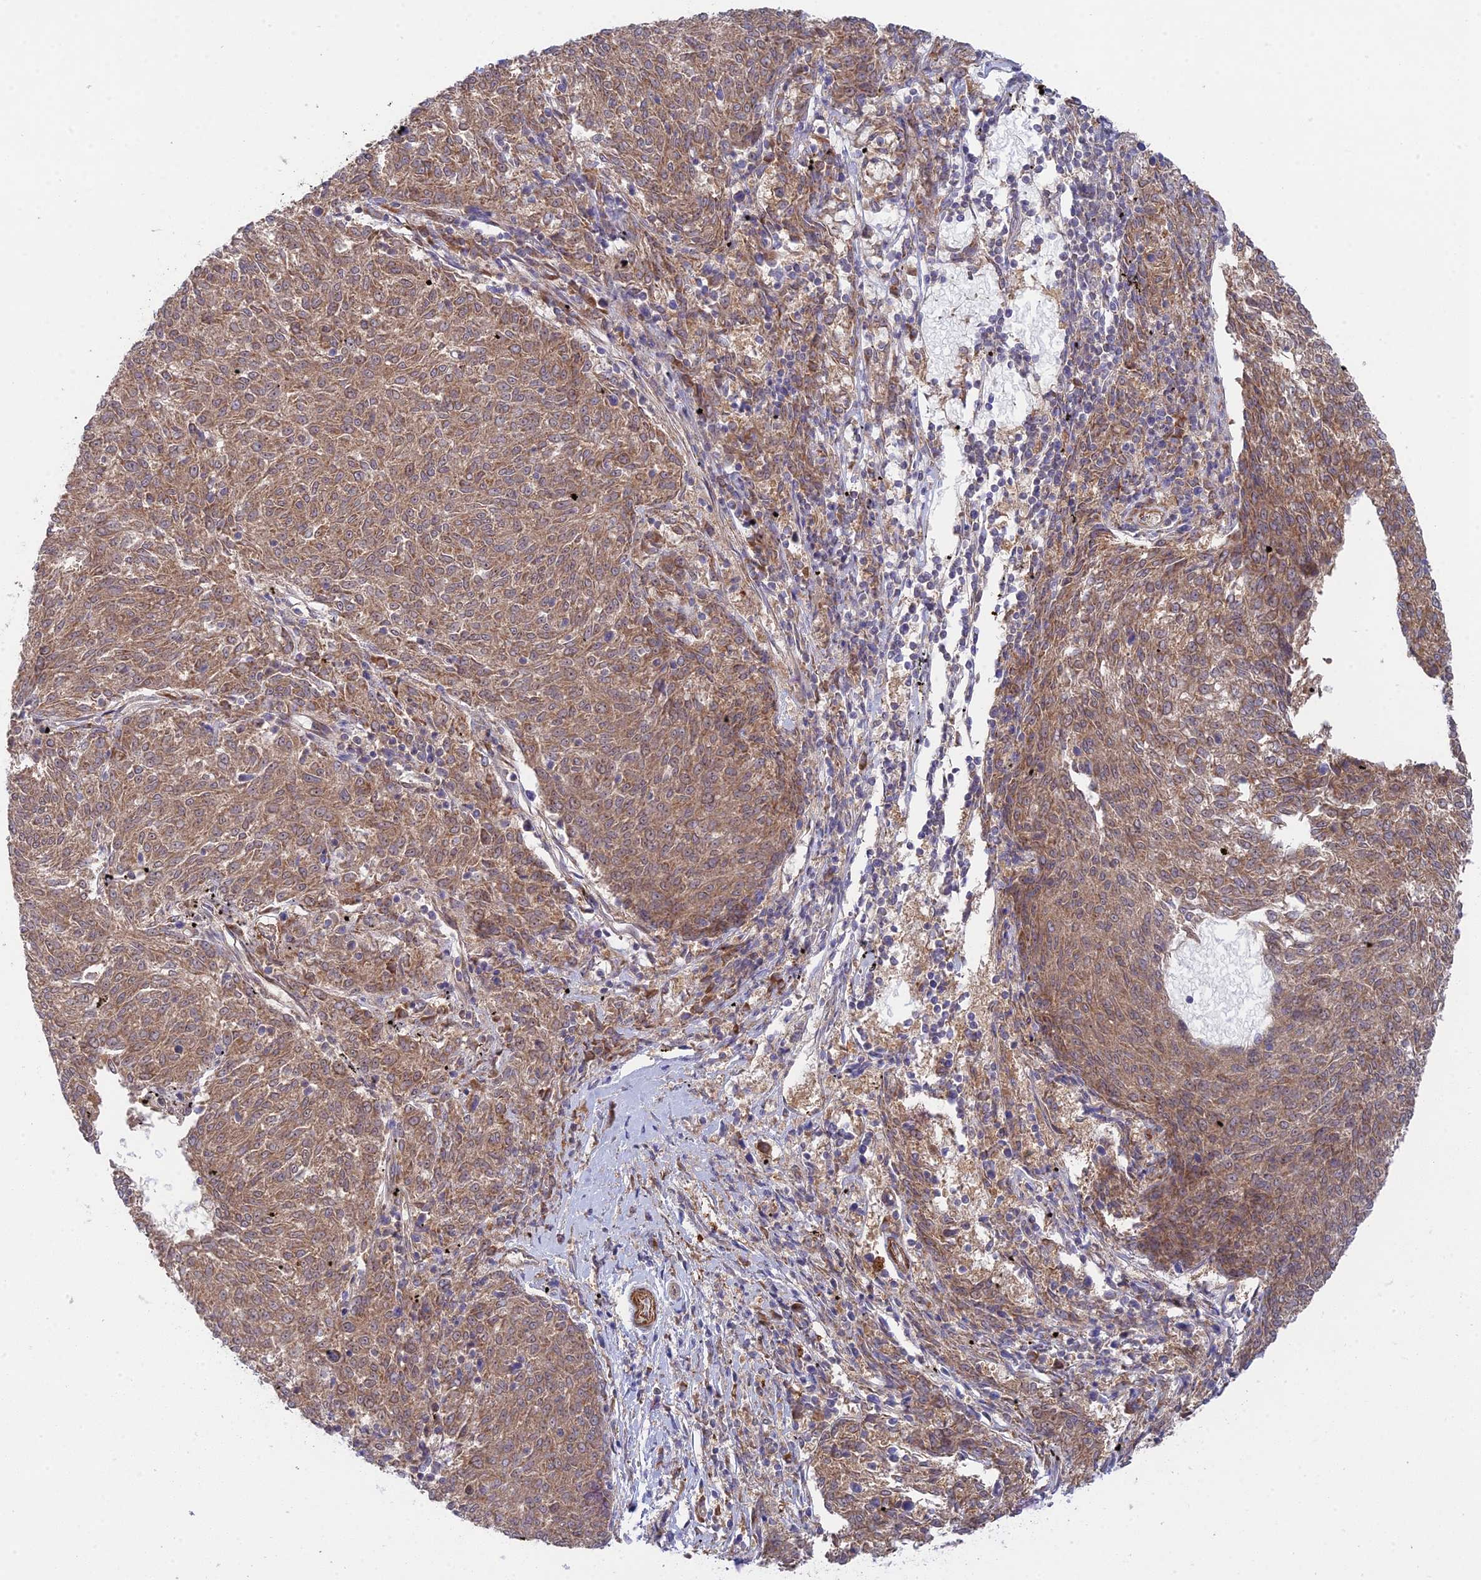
{"staining": {"intensity": "moderate", "quantity": ">75%", "location": "cytoplasmic/membranous"}, "tissue": "melanoma", "cell_type": "Tumor cells", "image_type": "cancer", "snomed": [{"axis": "morphology", "description": "Malignant melanoma, NOS"}, {"axis": "topography", "description": "Skin"}], "caption": "Immunohistochemical staining of human malignant melanoma exhibits medium levels of moderate cytoplasmic/membranous protein expression in about >75% of tumor cells. (Brightfield microscopy of DAB IHC at high magnification).", "gene": "INCA1", "patient": {"sex": "female", "age": 72}}